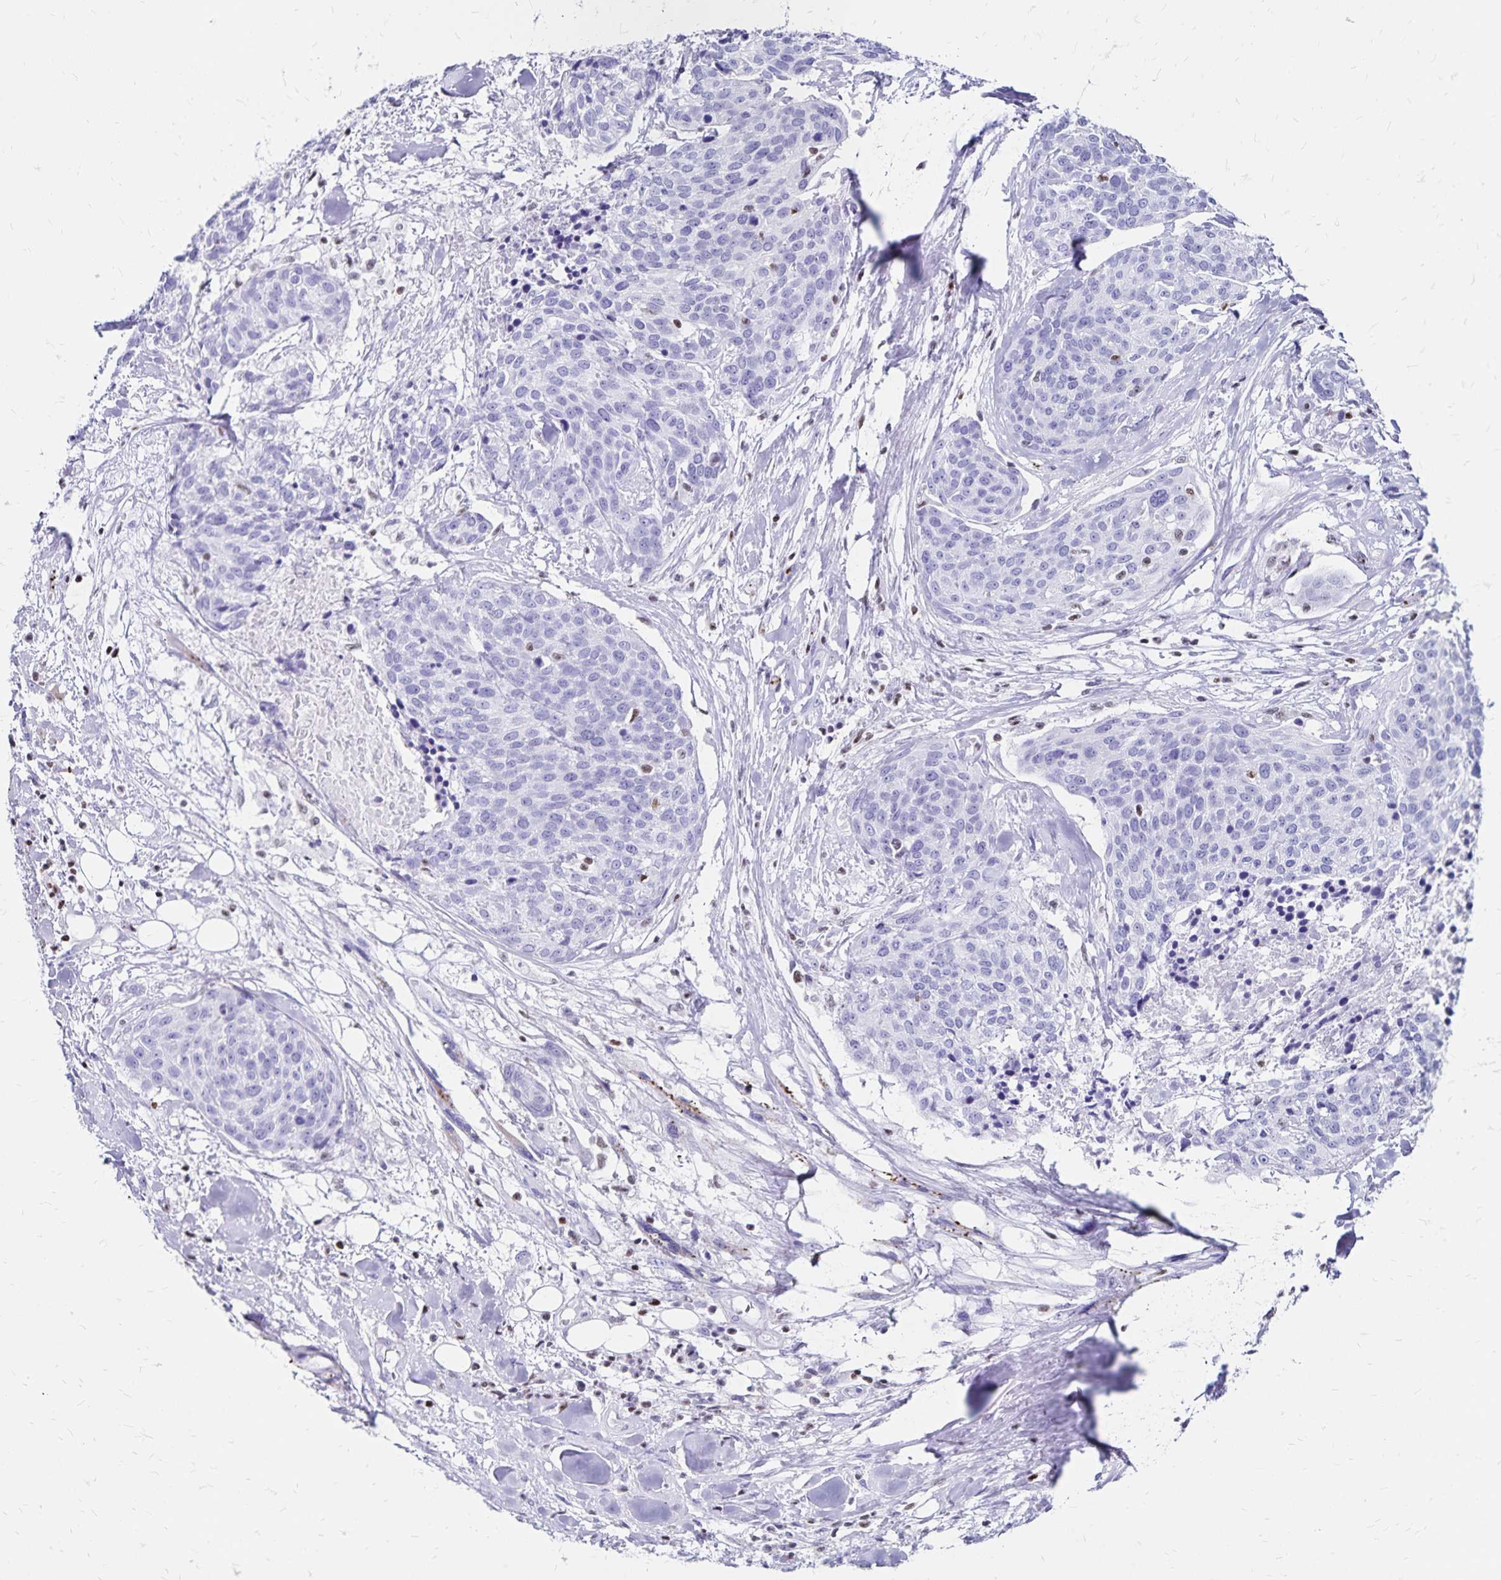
{"staining": {"intensity": "negative", "quantity": "none", "location": "none"}, "tissue": "head and neck cancer", "cell_type": "Tumor cells", "image_type": "cancer", "snomed": [{"axis": "morphology", "description": "Squamous cell carcinoma, NOS"}, {"axis": "topography", "description": "Oral tissue"}, {"axis": "topography", "description": "Head-Neck"}], "caption": "This is a histopathology image of IHC staining of head and neck cancer (squamous cell carcinoma), which shows no expression in tumor cells.", "gene": "IKZF1", "patient": {"sex": "male", "age": 64}}